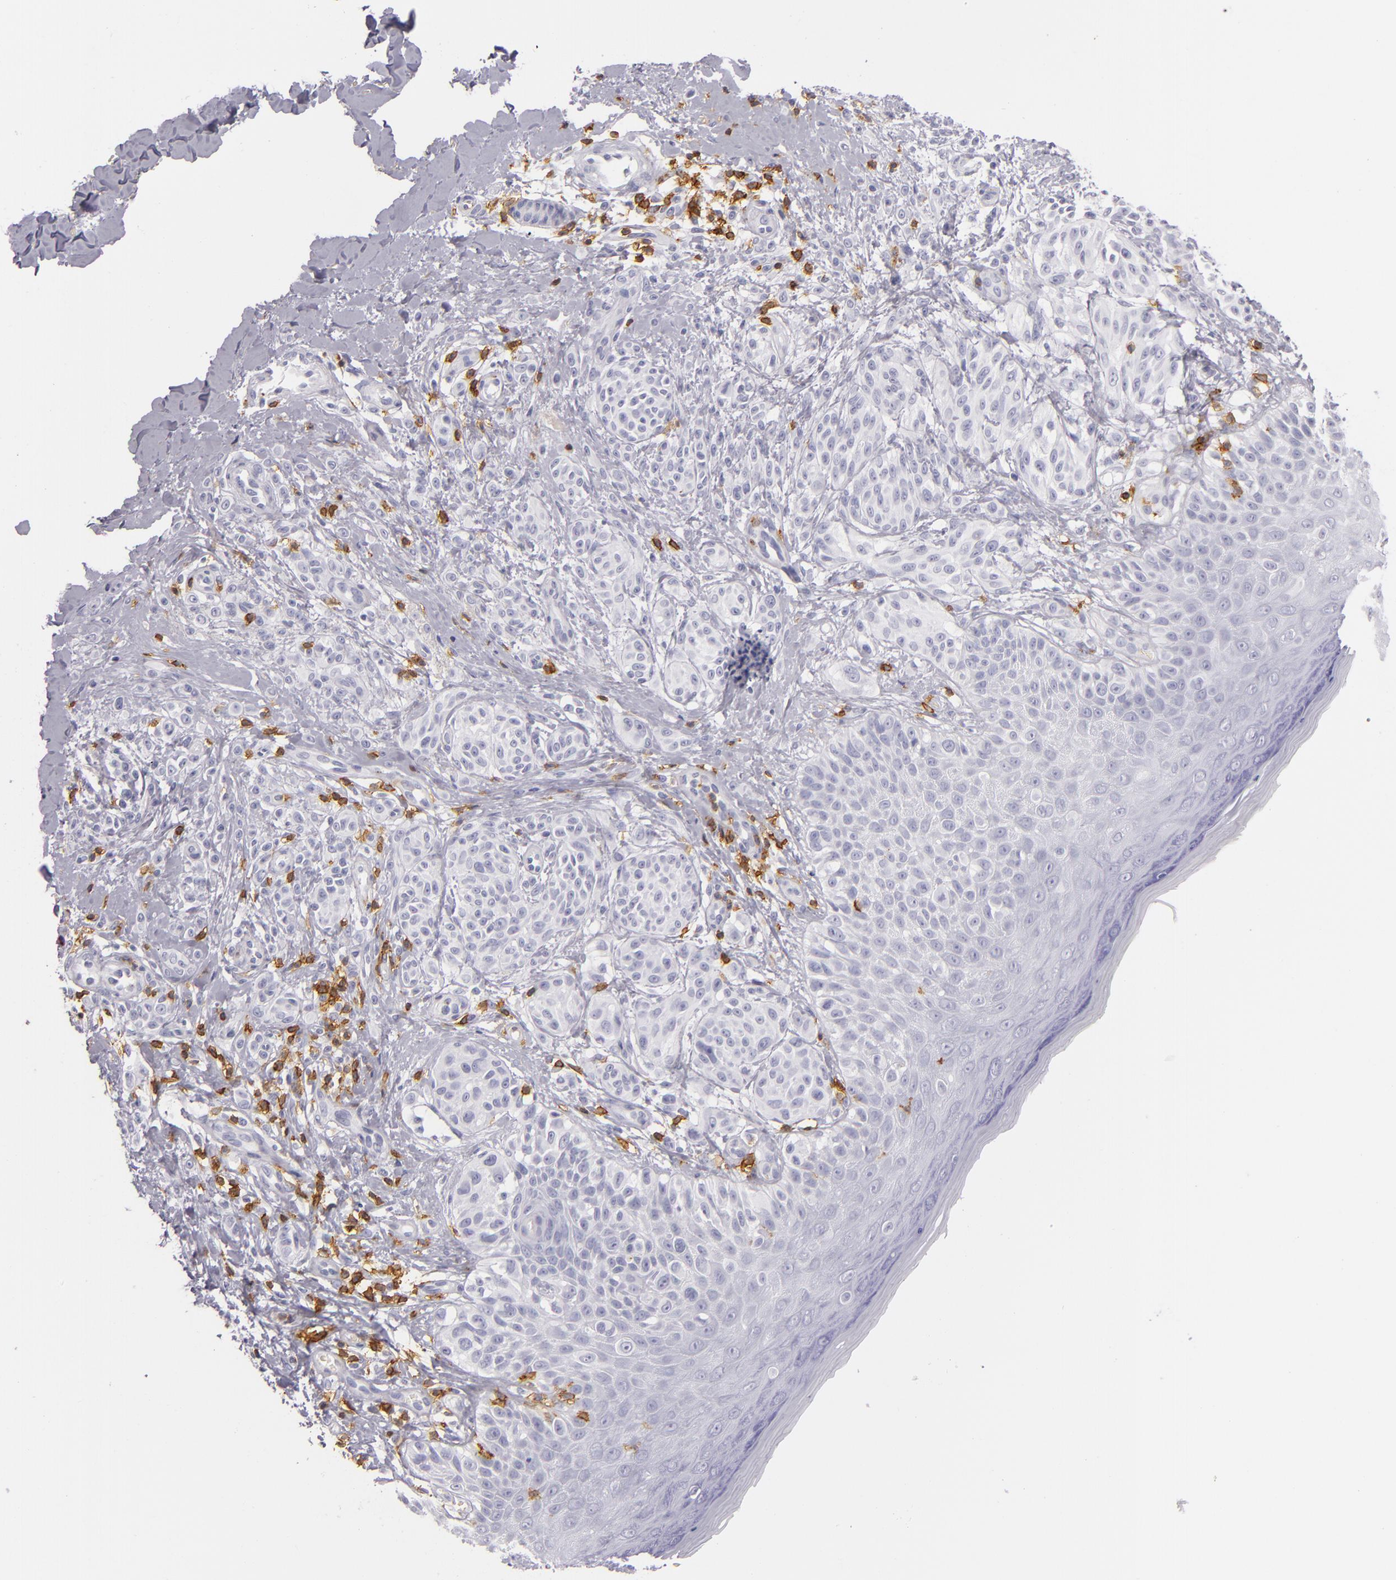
{"staining": {"intensity": "negative", "quantity": "none", "location": "none"}, "tissue": "melanoma", "cell_type": "Tumor cells", "image_type": "cancer", "snomed": [{"axis": "morphology", "description": "Malignant melanoma, NOS"}, {"axis": "topography", "description": "Skin"}], "caption": "Immunohistochemistry (IHC) of malignant melanoma demonstrates no expression in tumor cells.", "gene": "LAT", "patient": {"sex": "male", "age": 75}}